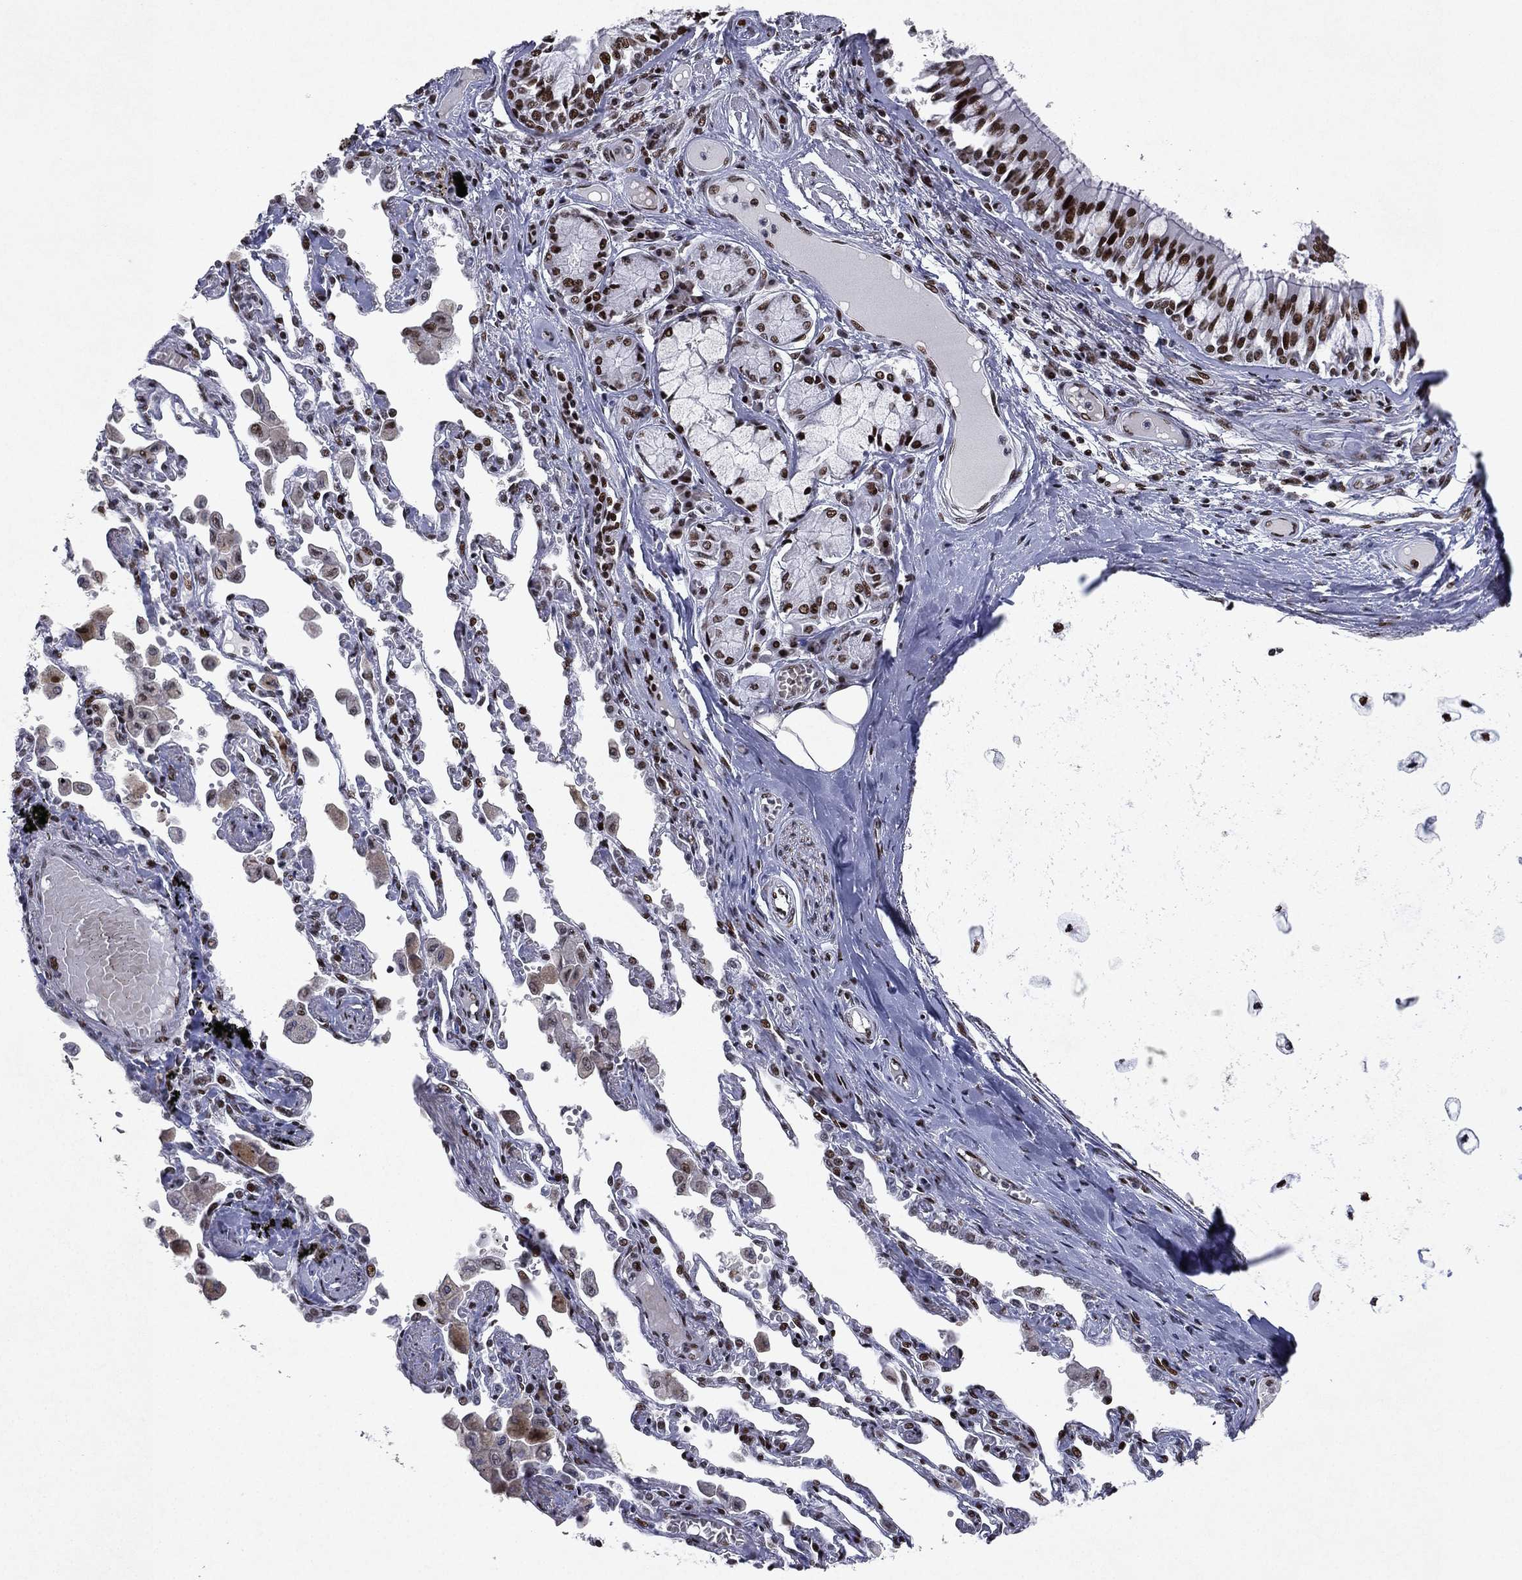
{"staining": {"intensity": "strong", "quantity": ">75%", "location": "nuclear"}, "tissue": "bronchus", "cell_type": "Respiratory epithelial cells", "image_type": "normal", "snomed": [{"axis": "morphology", "description": "Normal tissue, NOS"}, {"axis": "morphology", "description": "Squamous cell carcinoma, NOS"}, {"axis": "topography", "description": "Cartilage tissue"}, {"axis": "topography", "description": "Bronchus"}, {"axis": "topography", "description": "Lung"}], "caption": "Human bronchus stained with a brown dye displays strong nuclear positive staining in approximately >75% of respiratory epithelial cells.", "gene": "RTF1", "patient": {"sex": "female", "age": 49}}